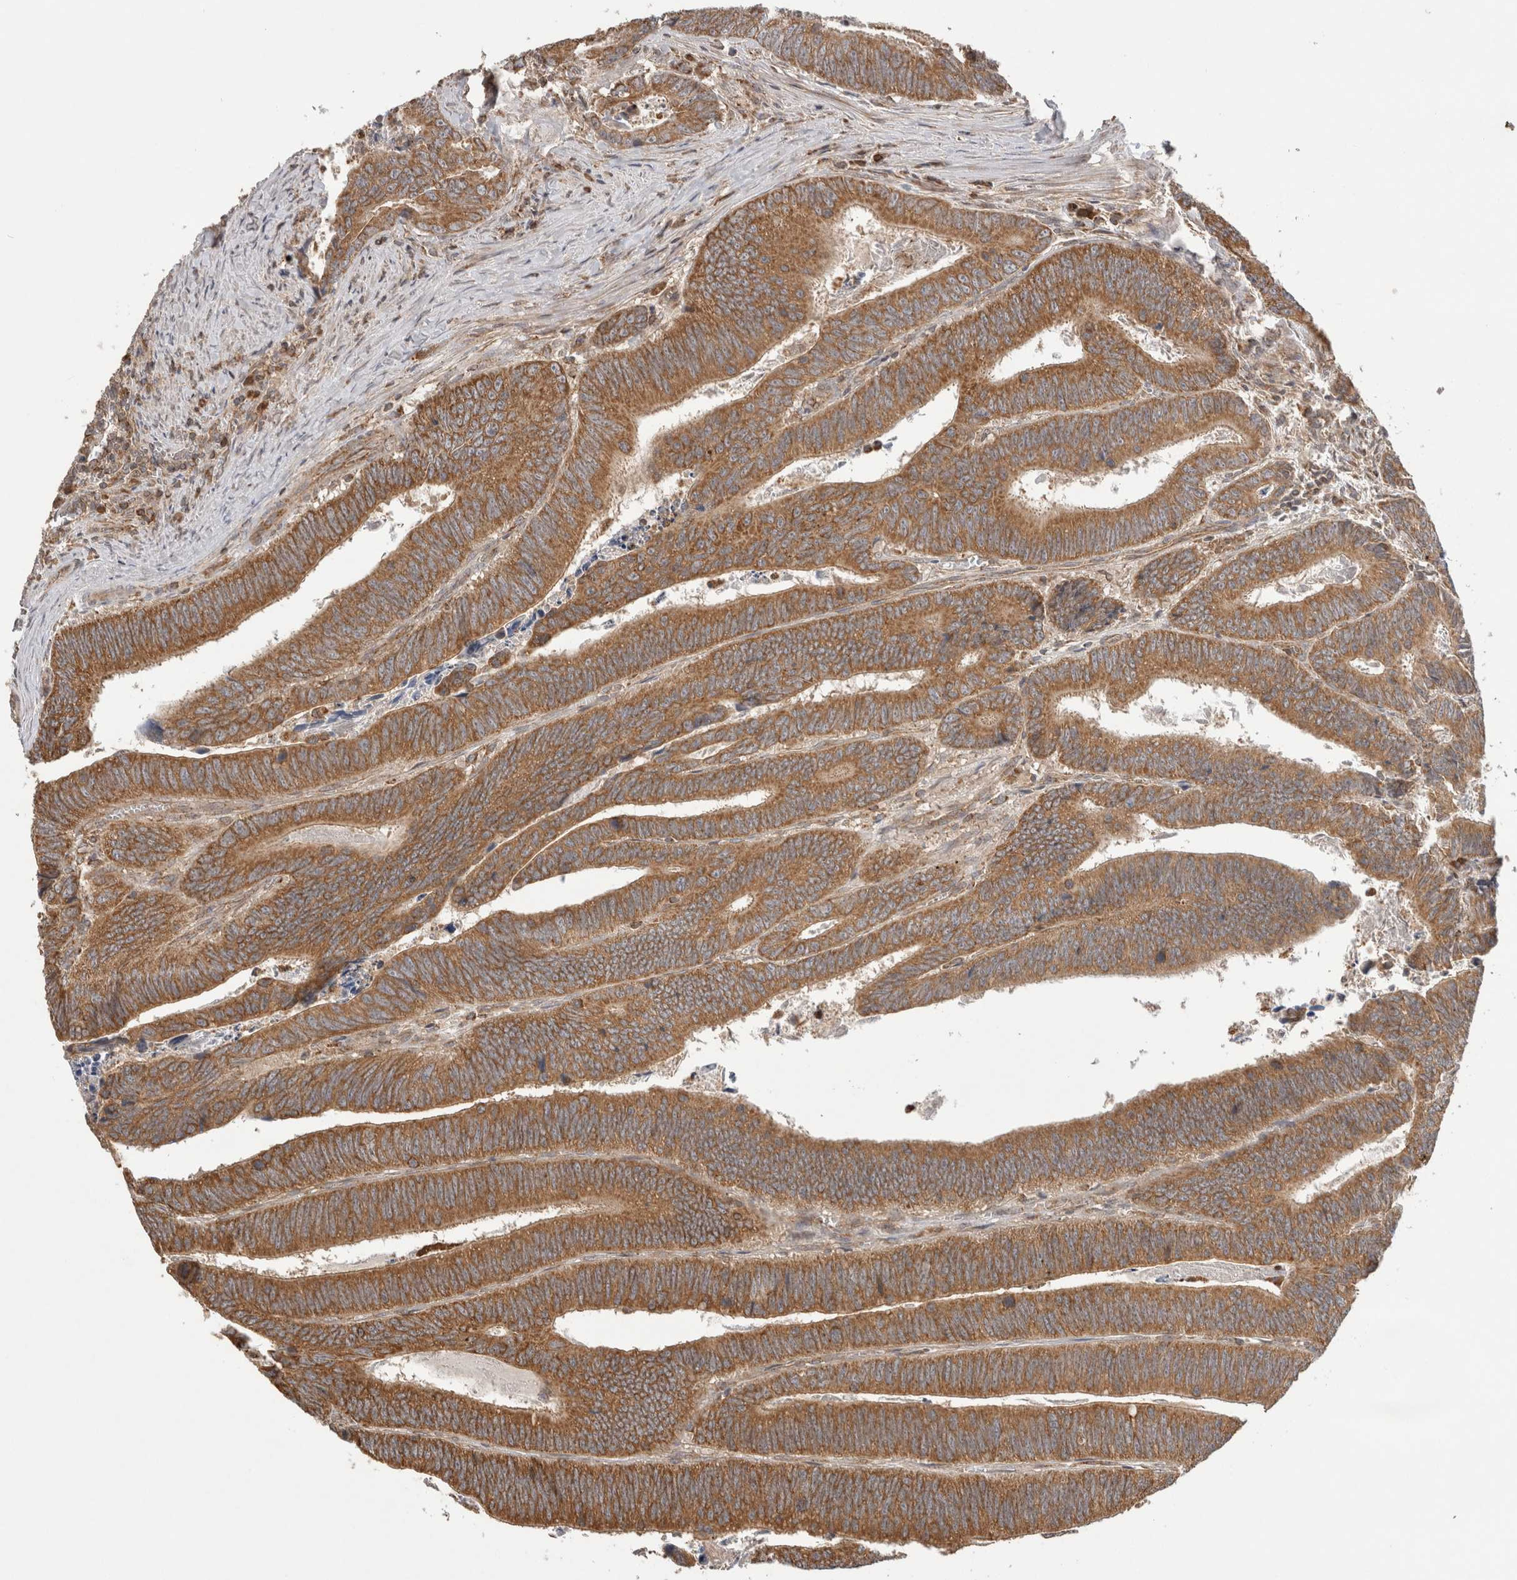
{"staining": {"intensity": "moderate", "quantity": ">75%", "location": "cytoplasmic/membranous"}, "tissue": "colorectal cancer", "cell_type": "Tumor cells", "image_type": "cancer", "snomed": [{"axis": "morphology", "description": "Inflammation, NOS"}, {"axis": "morphology", "description": "Adenocarcinoma, NOS"}, {"axis": "topography", "description": "Colon"}], "caption": "The photomicrograph shows staining of adenocarcinoma (colorectal), revealing moderate cytoplasmic/membranous protein staining (brown color) within tumor cells. (DAB IHC, brown staining for protein, blue staining for nuclei).", "gene": "IMMP2L", "patient": {"sex": "male", "age": 72}}